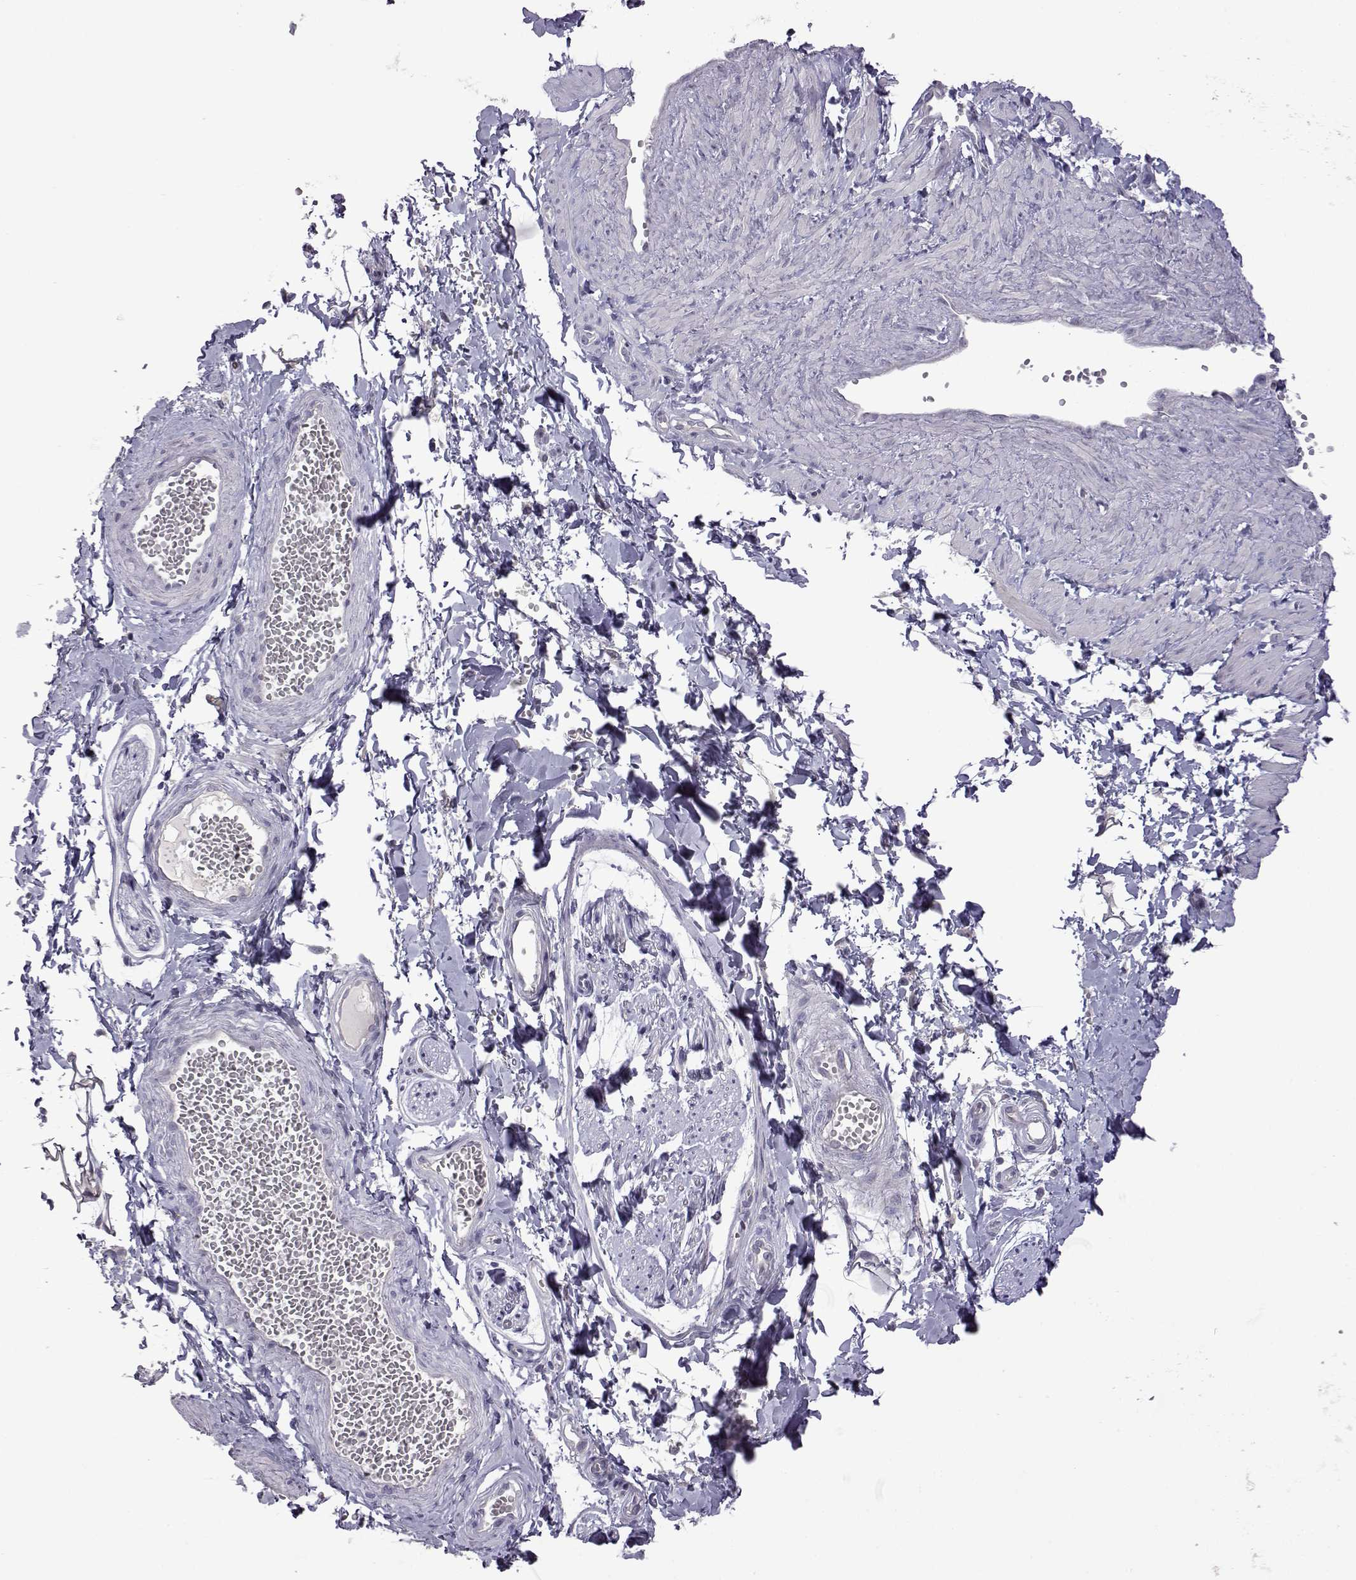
{"staining": {"intensity": "negative", "quantity": "none", "location": "none"}, "tissue": "adipose tissue", "cell_type": "Adipocytes", "image_type": "normal", "snomed": [{"axis": "morphology", "description": "Normal tissue, NOS"}, {"axis": "topography", "description": "Smooth muscle"}, {"axis": "topography", "description": "Peripheral nerve tissue"}], "caption": "This histopathology image is of normal adipose tissue stained with IHC to label a protein in brown with the nuclei are counter-stained blue. There is no positivity in adipocytes. Nuclei are stained in blue.", "gene": "VGF", "patient": {"sex": "male", "age": 22}}